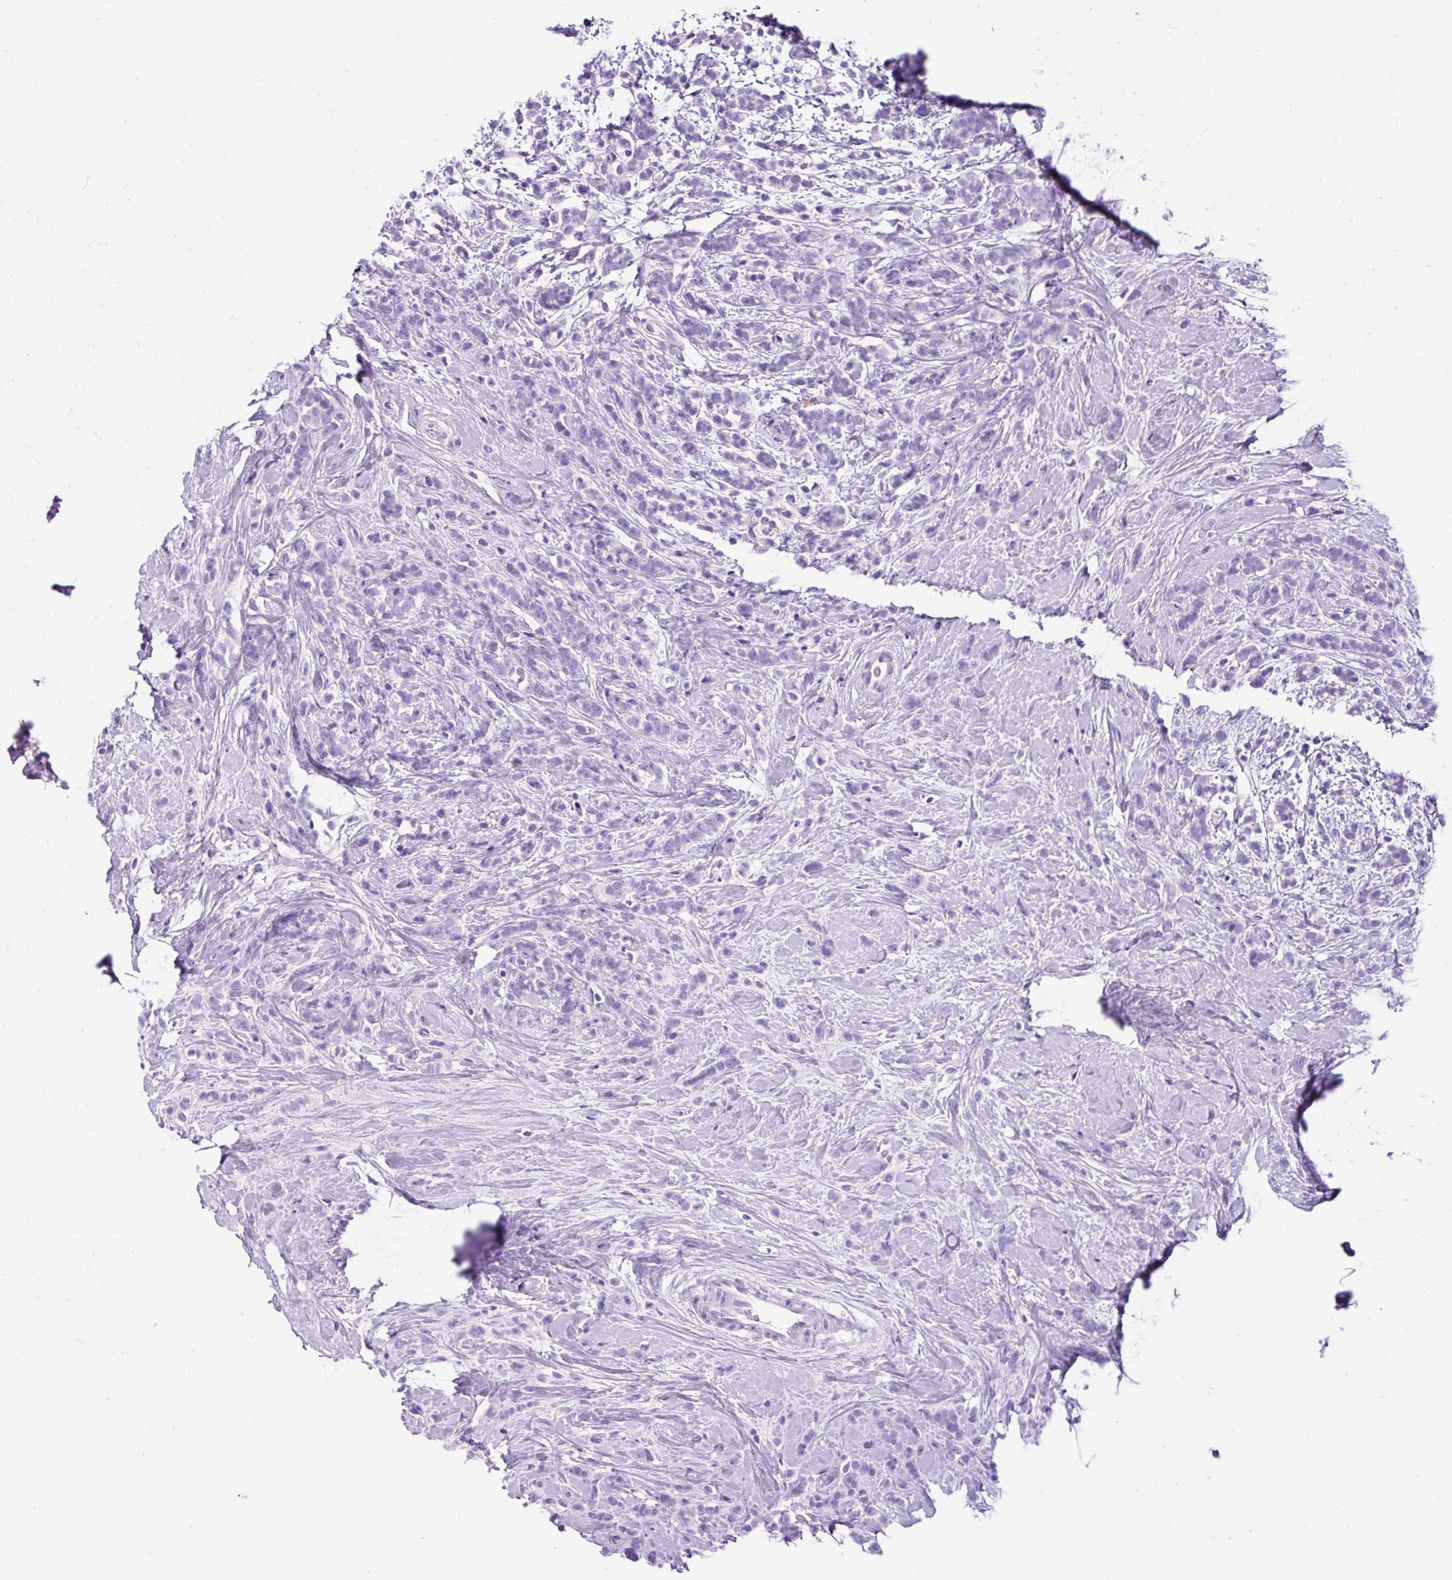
{"staining": {"intensity": "negative", "quantity": "none", "location": "none"}, "tissue": "breast cancer", "cell_type": "Tumor cells", "image_type": "cancer", "snomed": [{"axis": "morphology", "description": "Lobular carcinoma"}, {"axis": "topography", "description": "Breast"}], "caption": "This is an immunohistochemistry (IHC) histopathology image of human breast lobular carcinoma. There is no staining in tumor cells.", "gene": "PDIA2", "patient": {"sex": "female", "age": 58}}